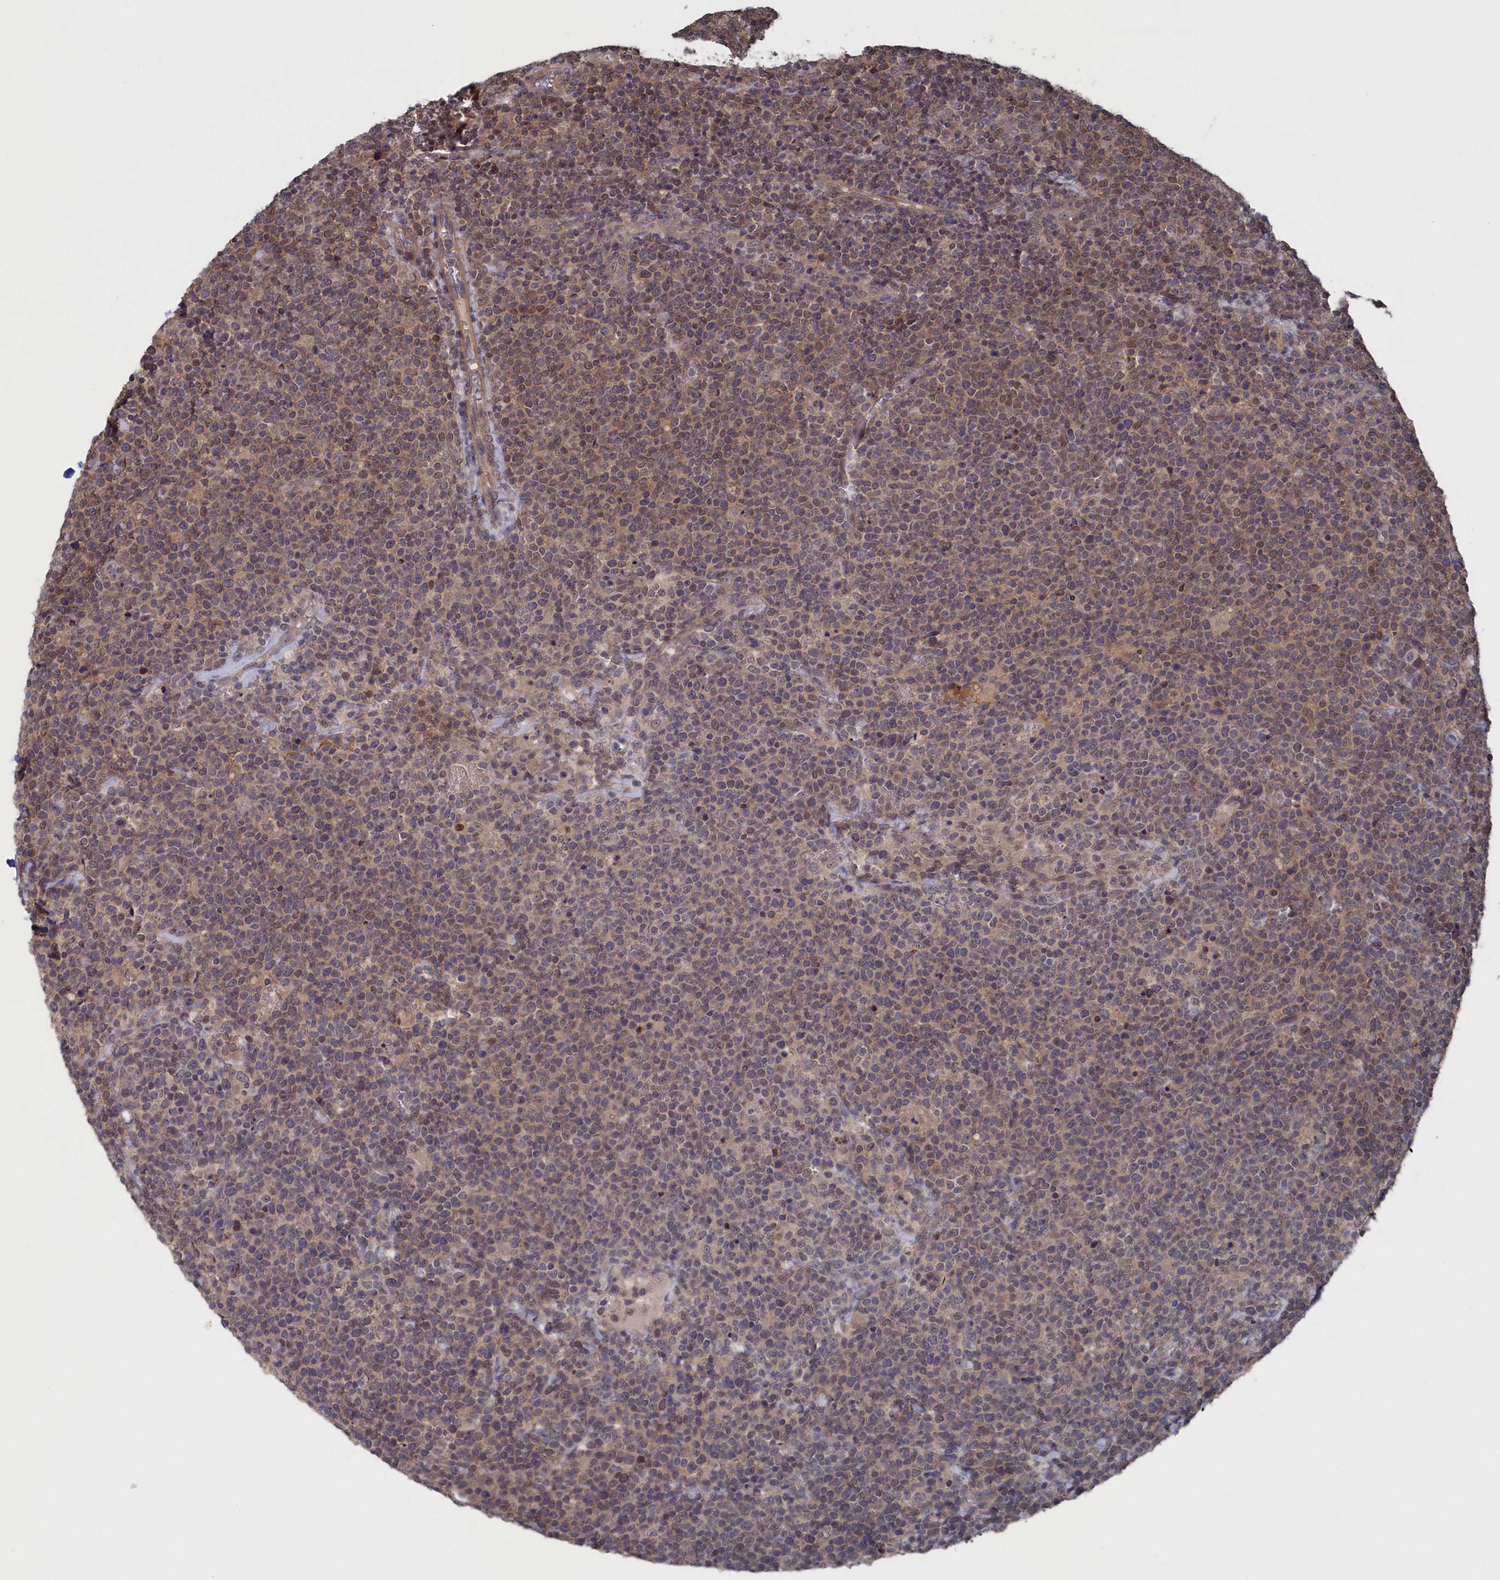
{"staining": {"intensity": "weak", "quantity": "25%-75%", "location": "cytoplasmic/membranous,nuclear"}, "tissue": "lymphoma", "cell_type": "Tumor cells", "image_type": "cancer", "snomed": [{"axis": "morphology", "description": "Malignant lymphoma, non-Hodgkin's type, High grade"}, {"axis": "topography", "description": "Lymph node"}], "caption": "Brown immunohistochemical staining in lymphoma exhibits weak cytoplasmic/membranous and nuclear expression in approximately 25%-75% of tumor cells. (DAB = brown stain, brightfield microscopy at high magnification).", "gene": "NUTF2", "patient": {"sex": "male", "age": 61}}